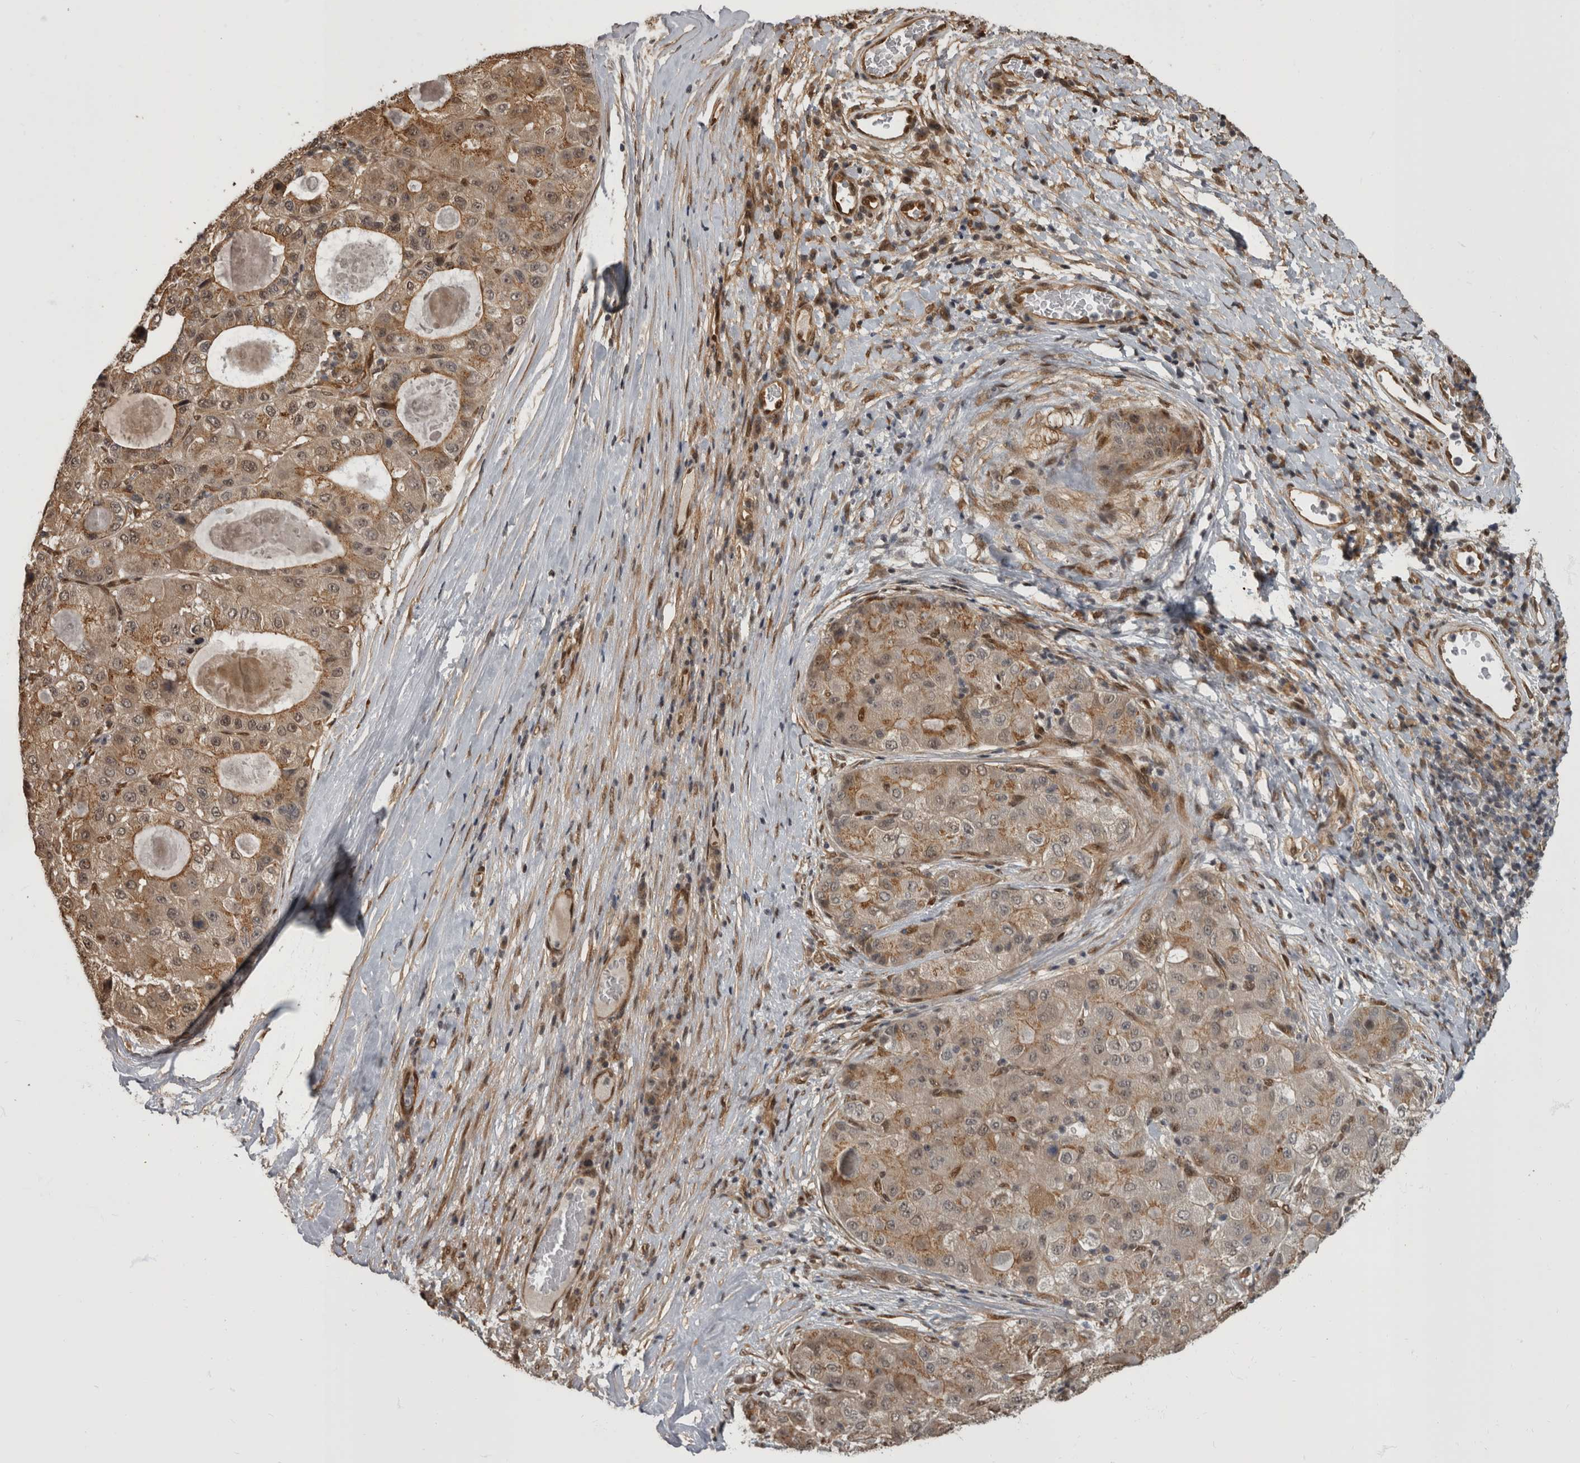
{"staining": {"intensity": "moderate", "quantity": "25%-75%", "location": "cytoplasmic/membranous"}, "tissue": "liver cancer", "cell_type": "Tumor cells", "image_type": "cancer", "snomed": [{"axis": "morphology", "description": "Carcinoma, Hepatocellular, NOS"}, {"axis": "topography", "description": "Liver"}], "caption": "Protein staining of hepatocellular carcinoma (liver) tissue displays moderate cytoplasmic/membranous positivity in about 25%-75% of tumor cells. (IHC, brightfield microscopy, high magnification).", "gene": "AKT3", "patient": {"sex": "male", "age": 80}}